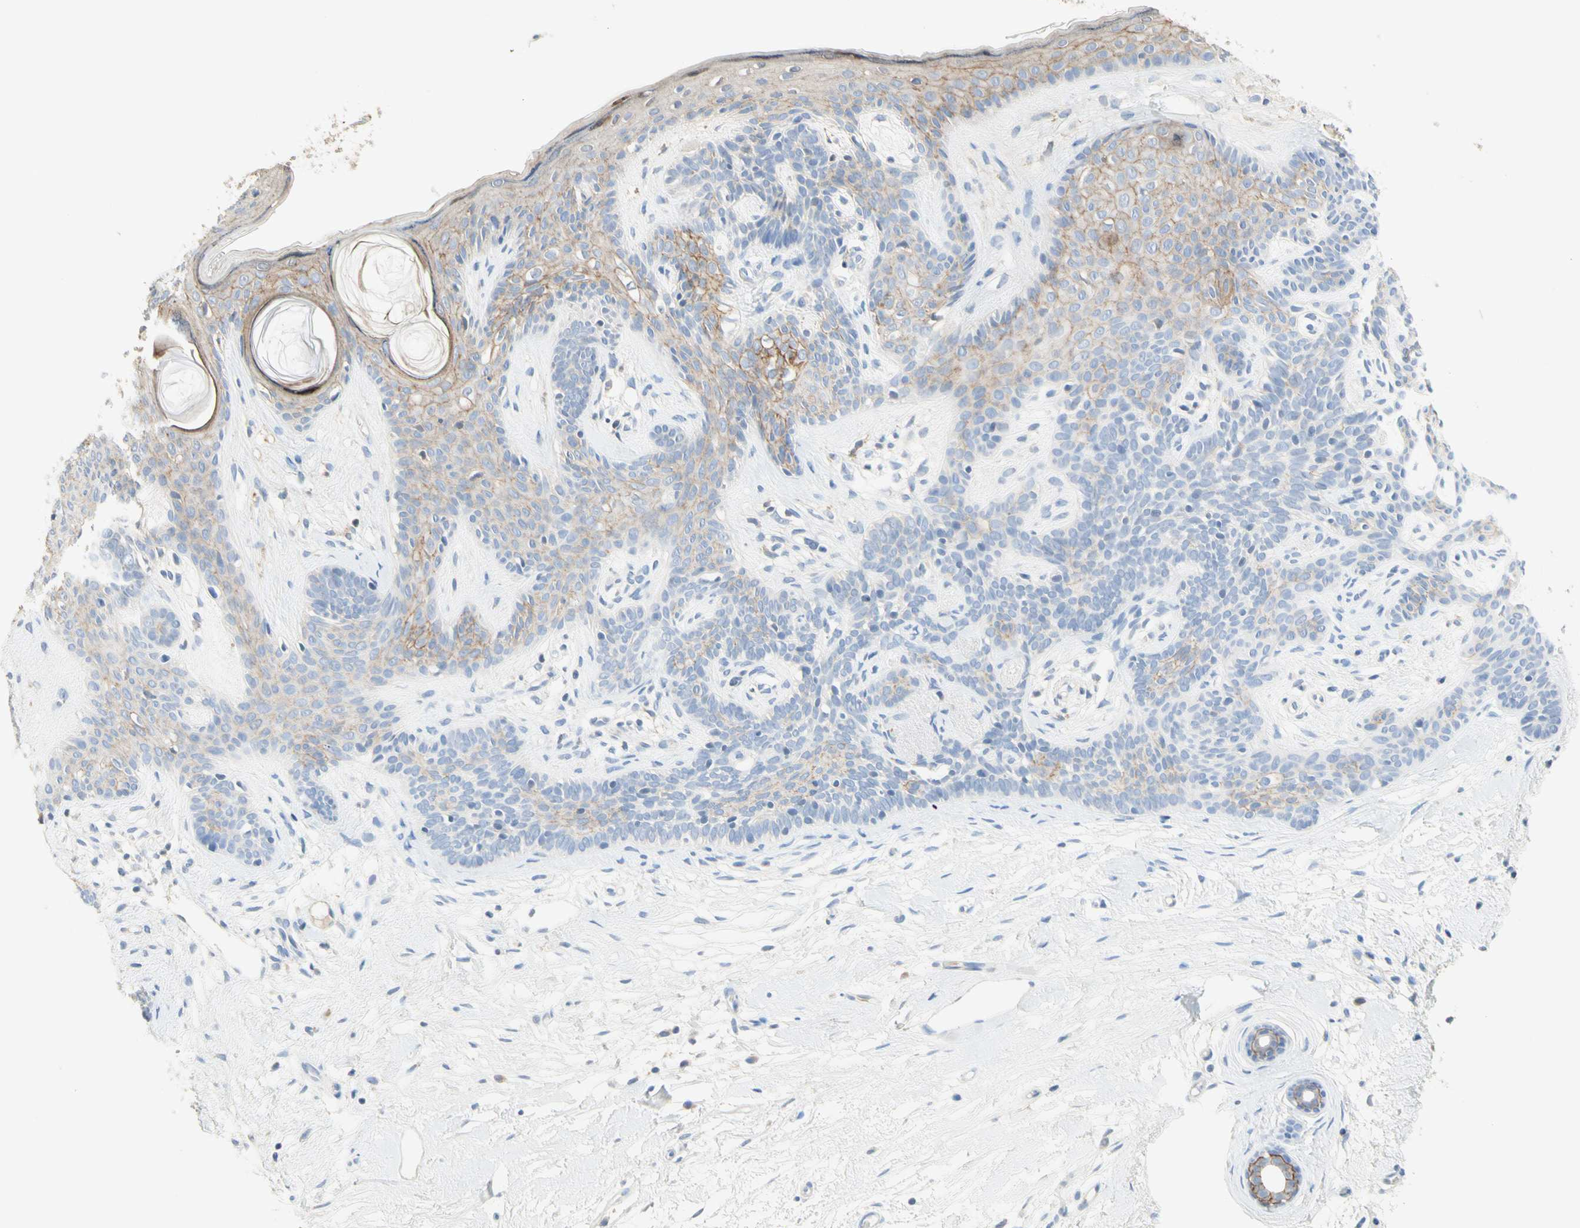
{"staining": {"intensity": "moderate", "quantity": "25%-75%", "location": "cytoplasmic/membranous"}, "tissue": "skin cancer", "cell_type": "Tumor cells", "image_type": "cancer", "snomed": [{"axis": "morphology", "description": "Developmental malformation"}, {"axis": "morphology", "description": "Basal cell carcinoma"}, {"axis": "topography", "description": "Skin"}], "caption": "Immunohistochemistry of skin cancer displays medium levels of moderate cytoplasmic/membranous expression in approximately 25%-75% of tumor cells.", "gene": "NECTIN4", "patient": {"sex": "female", "age": 62}}